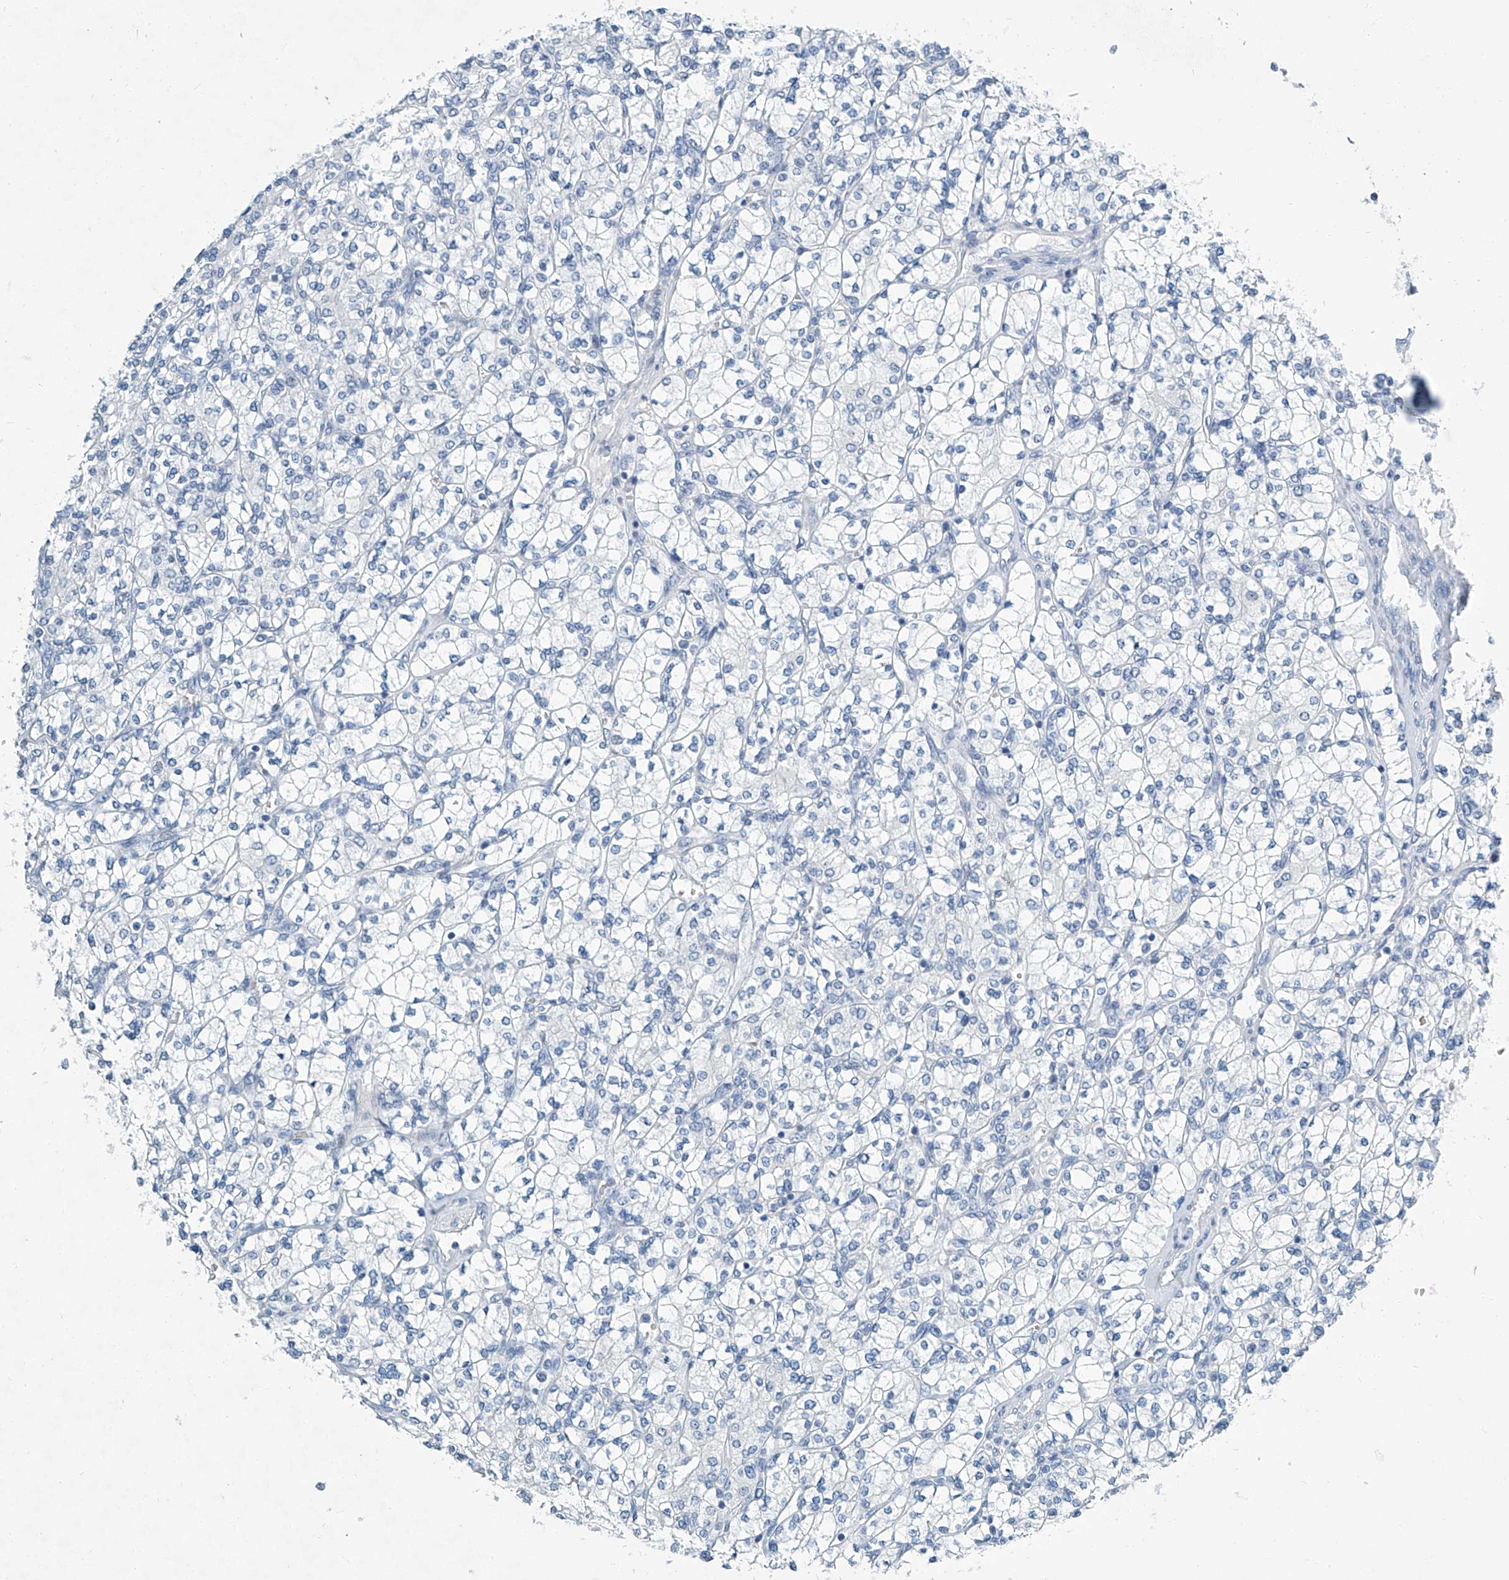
{"staining": {"intensity": "negative", "quantity": "none", "location": "none"}, "tissue": "renal cancer", "cell_type": "Tumor cells", "image_type": "cancer", "snomed": [{"axis": "morphology", "description": "Adenocarcinoma, NOS"}, {"axis": "topography", "description": "Kidney"}], "caption": "Tumor cells show no significant protein positivity in renal cancer (adenocarcinoma).", "gene": "CYP2A7", "patient": {"sex": "male", "age": 77}}